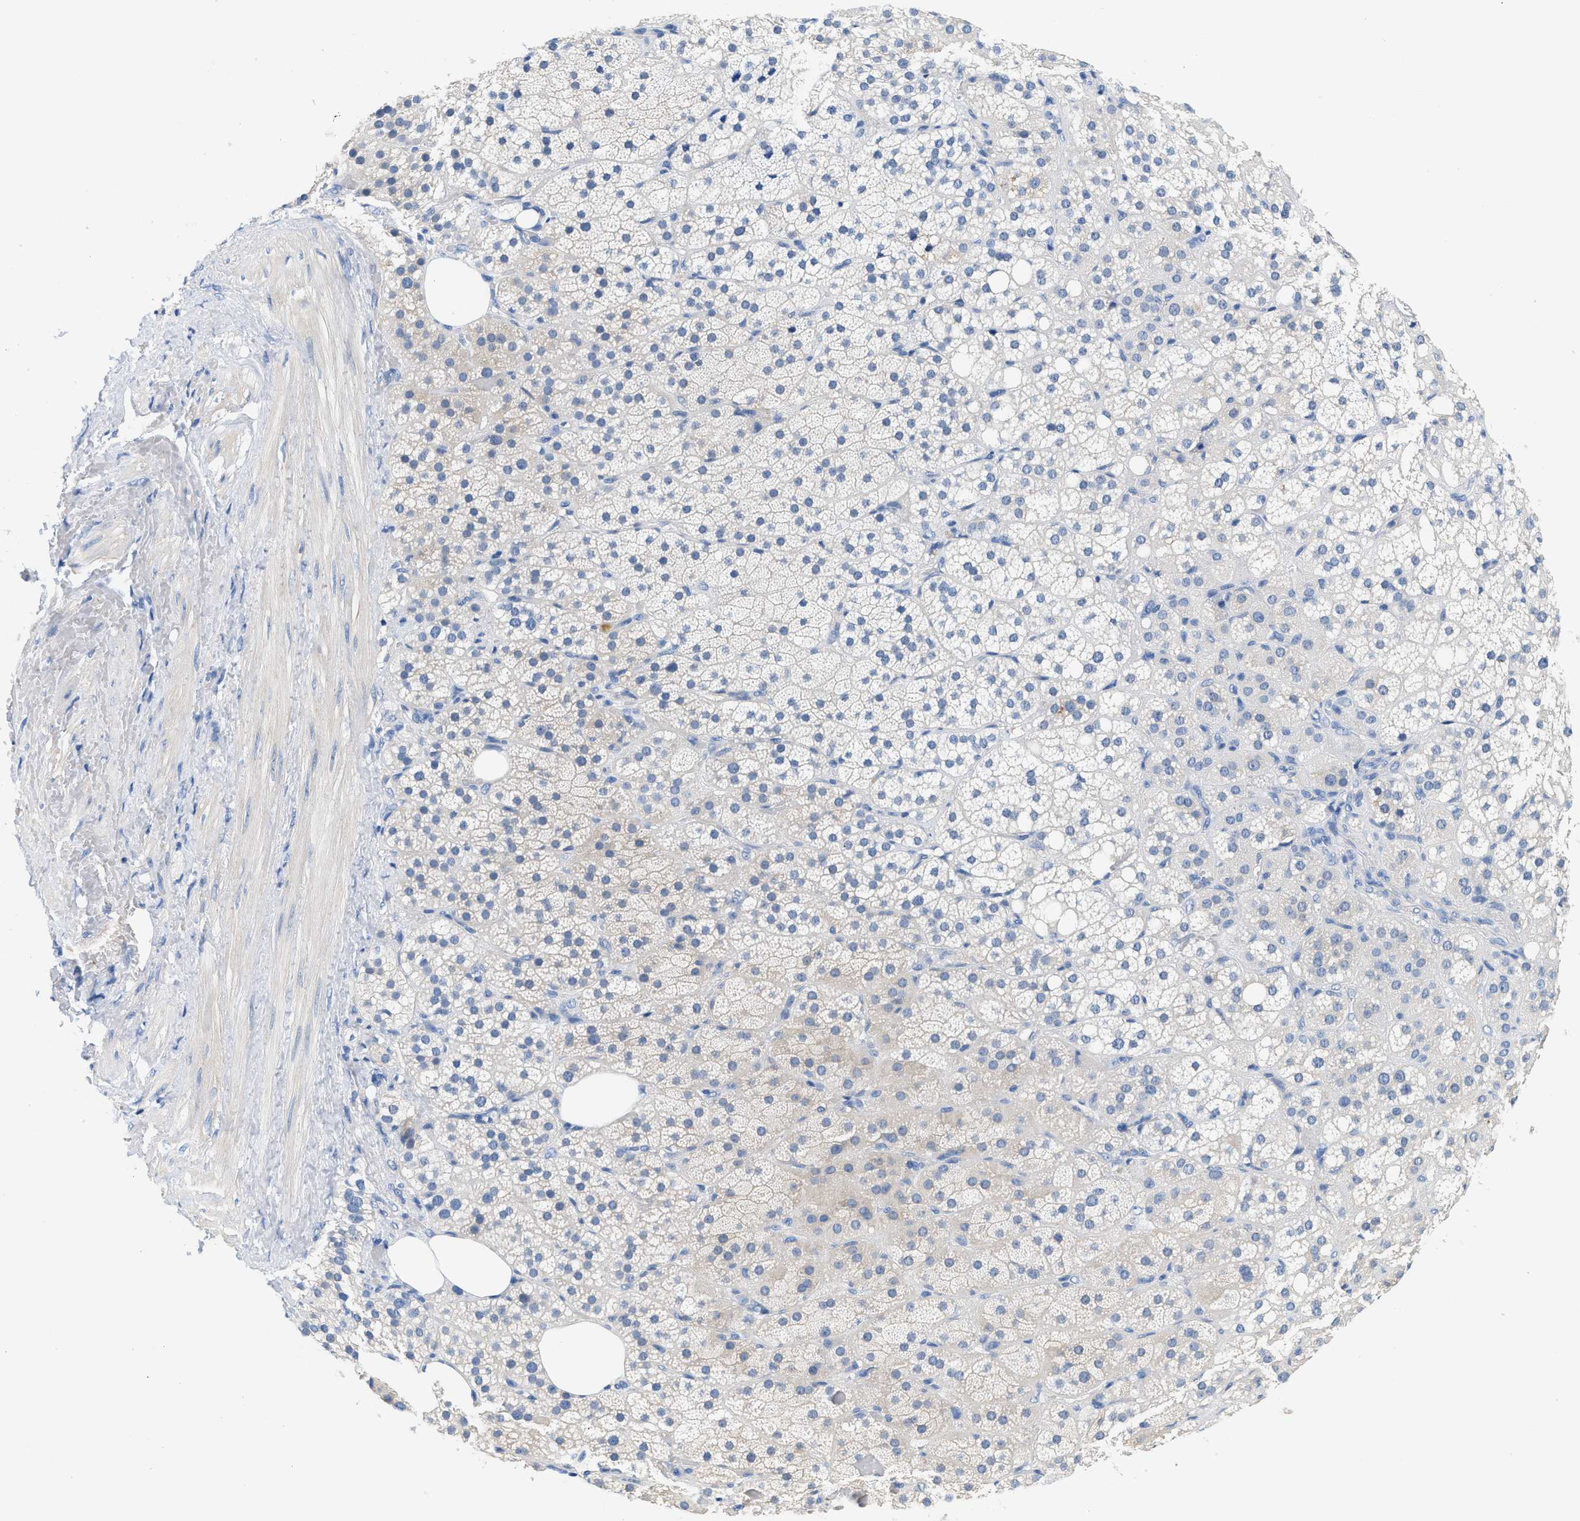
{"staining": {"intensity": "weak", "quantity": "<25%", "location": "cytoplasmic/membranous"}, "tissue": "adrenal gland", "cell_type": "Glandular cells", "image_type": "normal", "snomed": [{"axis": "morphology", "description": "Normal tissue, NOS"}, {"axis": "topography", "description": "Adrenal gland"}], "caption": "This is an immunohistochemistry photomicrograph of benign human adrenal gland. There is no staining in glandular cells.", "gene": "BPGM", "patient": {"sex": "female", "age": 59}}